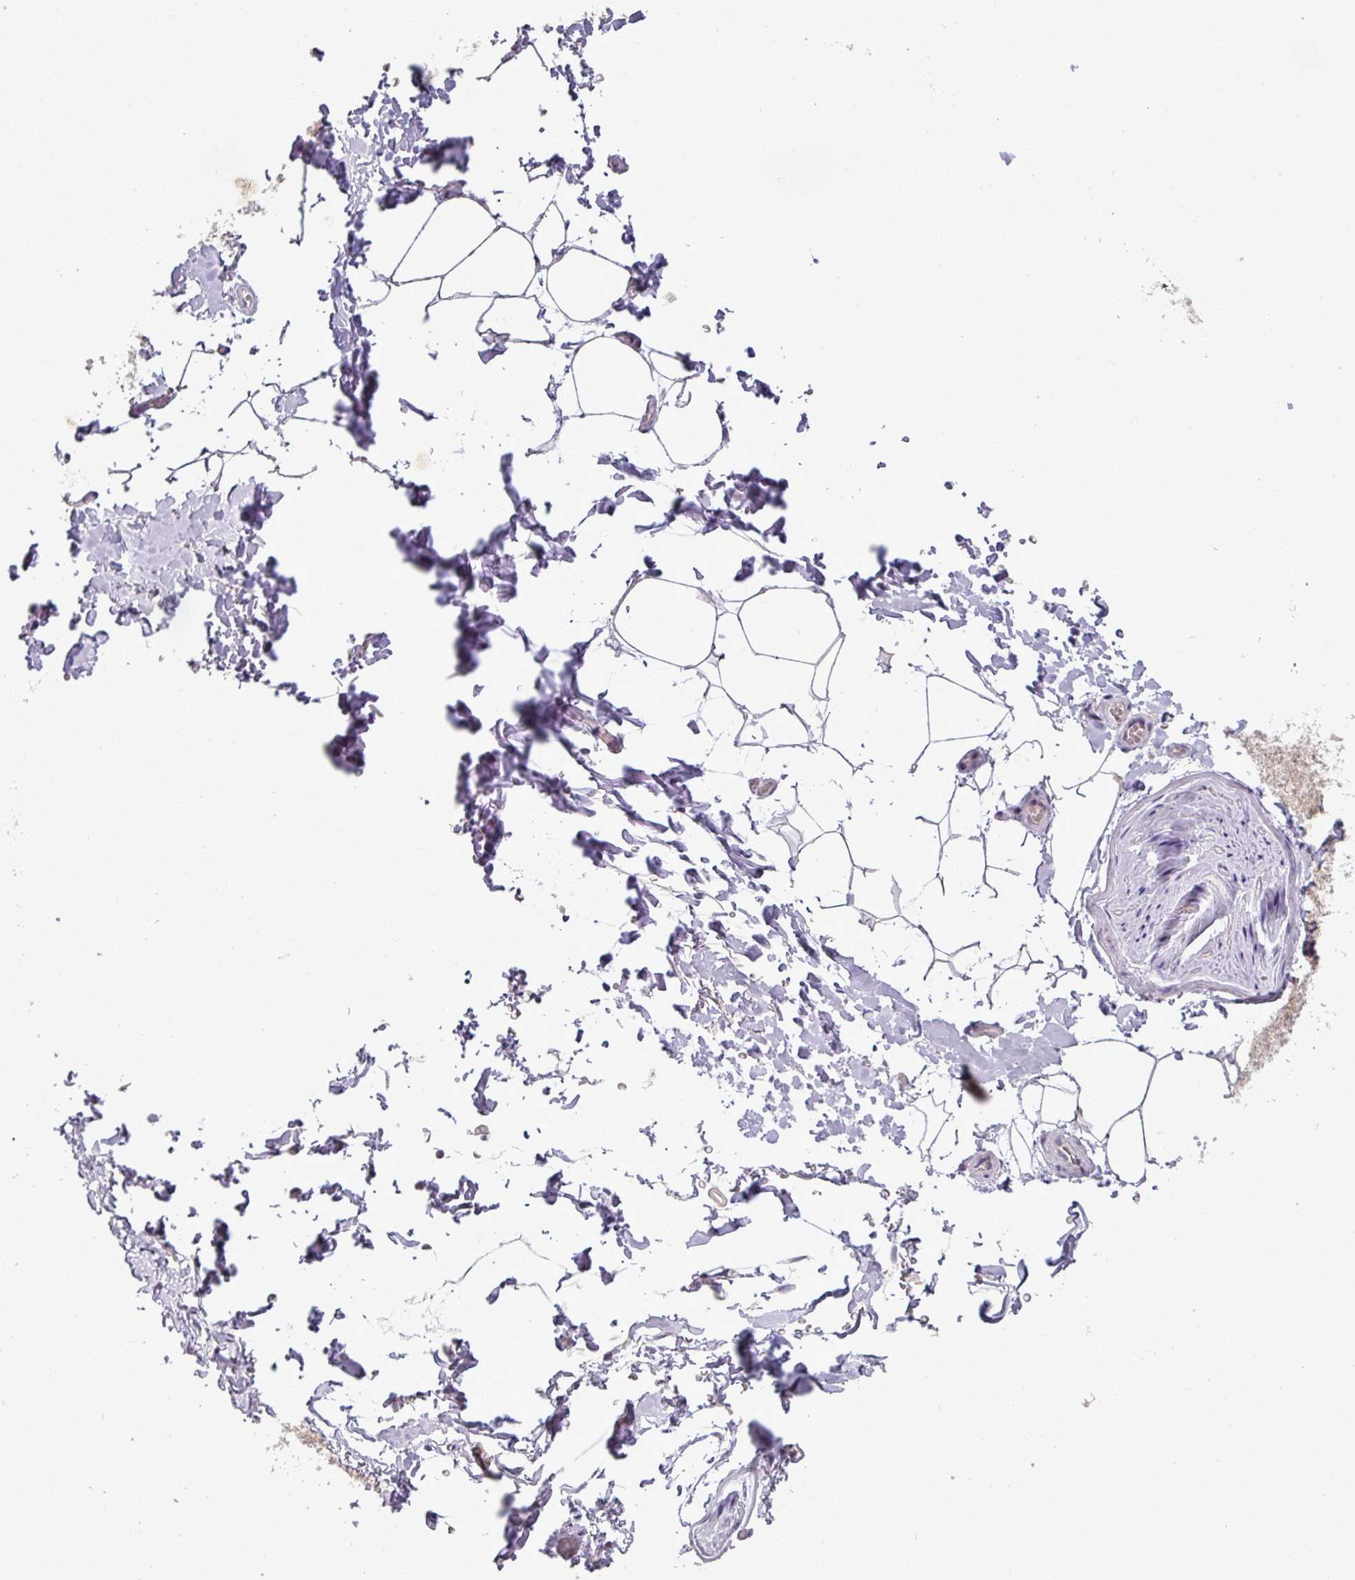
{"staining": {"intensity": "negative", "quantity": "none", "location": "none"}, "tissue": "adipose tissue", "cell_type": "Adipocytes", "image_type": "normal", "snomed": [{"axis": "morphology", "description": "Normal tissue, NOS"}, {"axis": "topography", "description": "Vascular tissue"}, {"axis": "topography", "description": "Peripheral nerve tissue"}], "caption": "Image shows no significant protein staining in adipocytes of normal adipose tissue. (DAB (3,3'-diaminobenzidine) IHC with hematoxylin counter stain).", "gene": "TRAPPC1", "patient": {"sex": "male", "age": 41}}